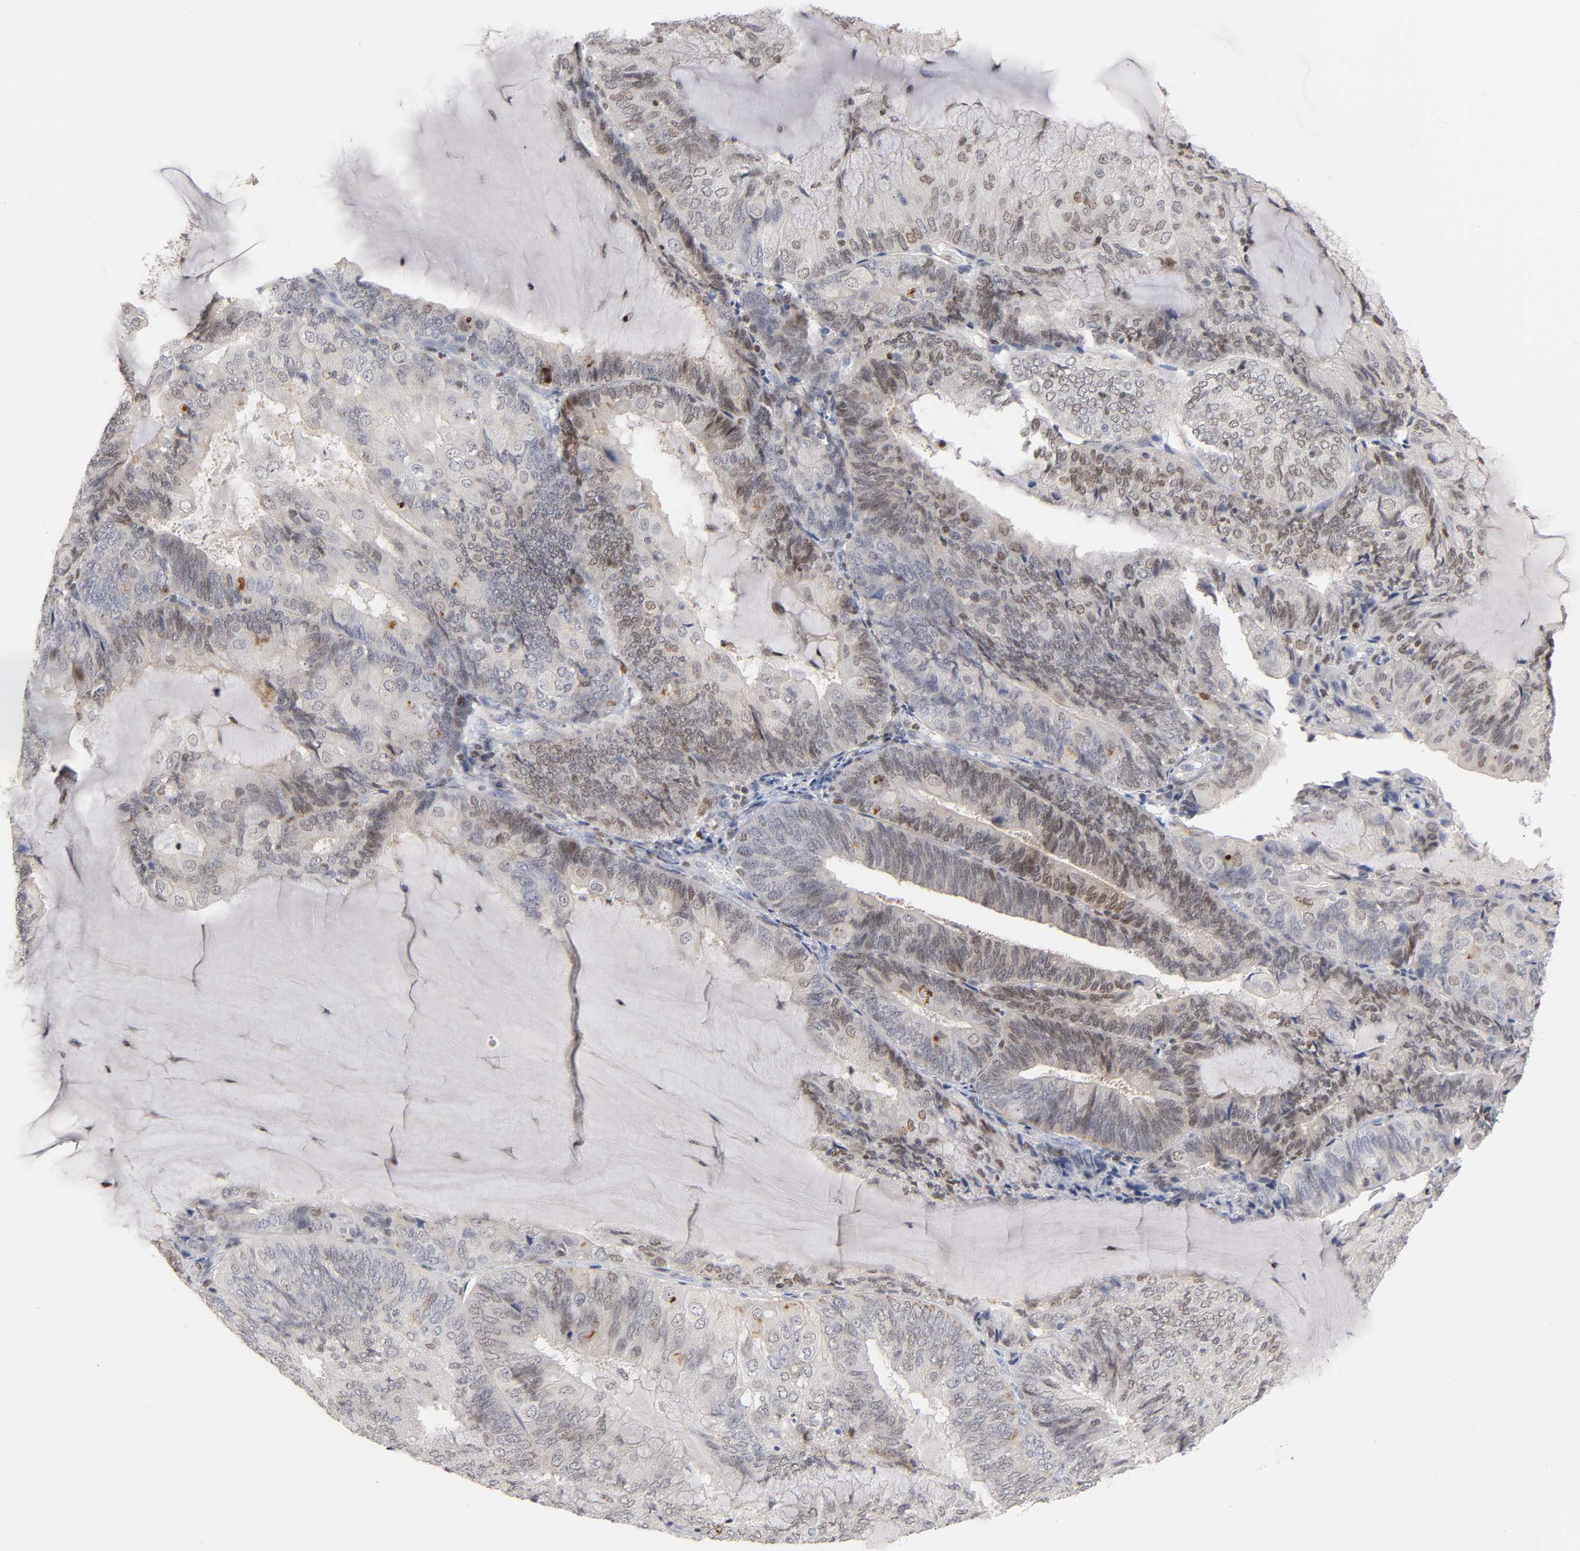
{"staining": {"intensity": "weak", "quantity": ">75%", "location": "nuclear"}, "tissue": "endometrial cancer", "cell_type": "Tumor cells", "image_type": "cancer", "snomed": [{"axis": "morphology", "description": "Adenocarcinoma, NOS"}, {"axis": "topography", "description": "Endometrium"}], "caption": "A low amount of weak nuclear staining is identified in approximately >75% of tumor cells in endometrial adenocarcinoma tissue. Ihc stains the protein of interest in brown and the nuclei are stained blue.", "gene": "RUNX1", "patient": {"sex": "female", "age": 81}}